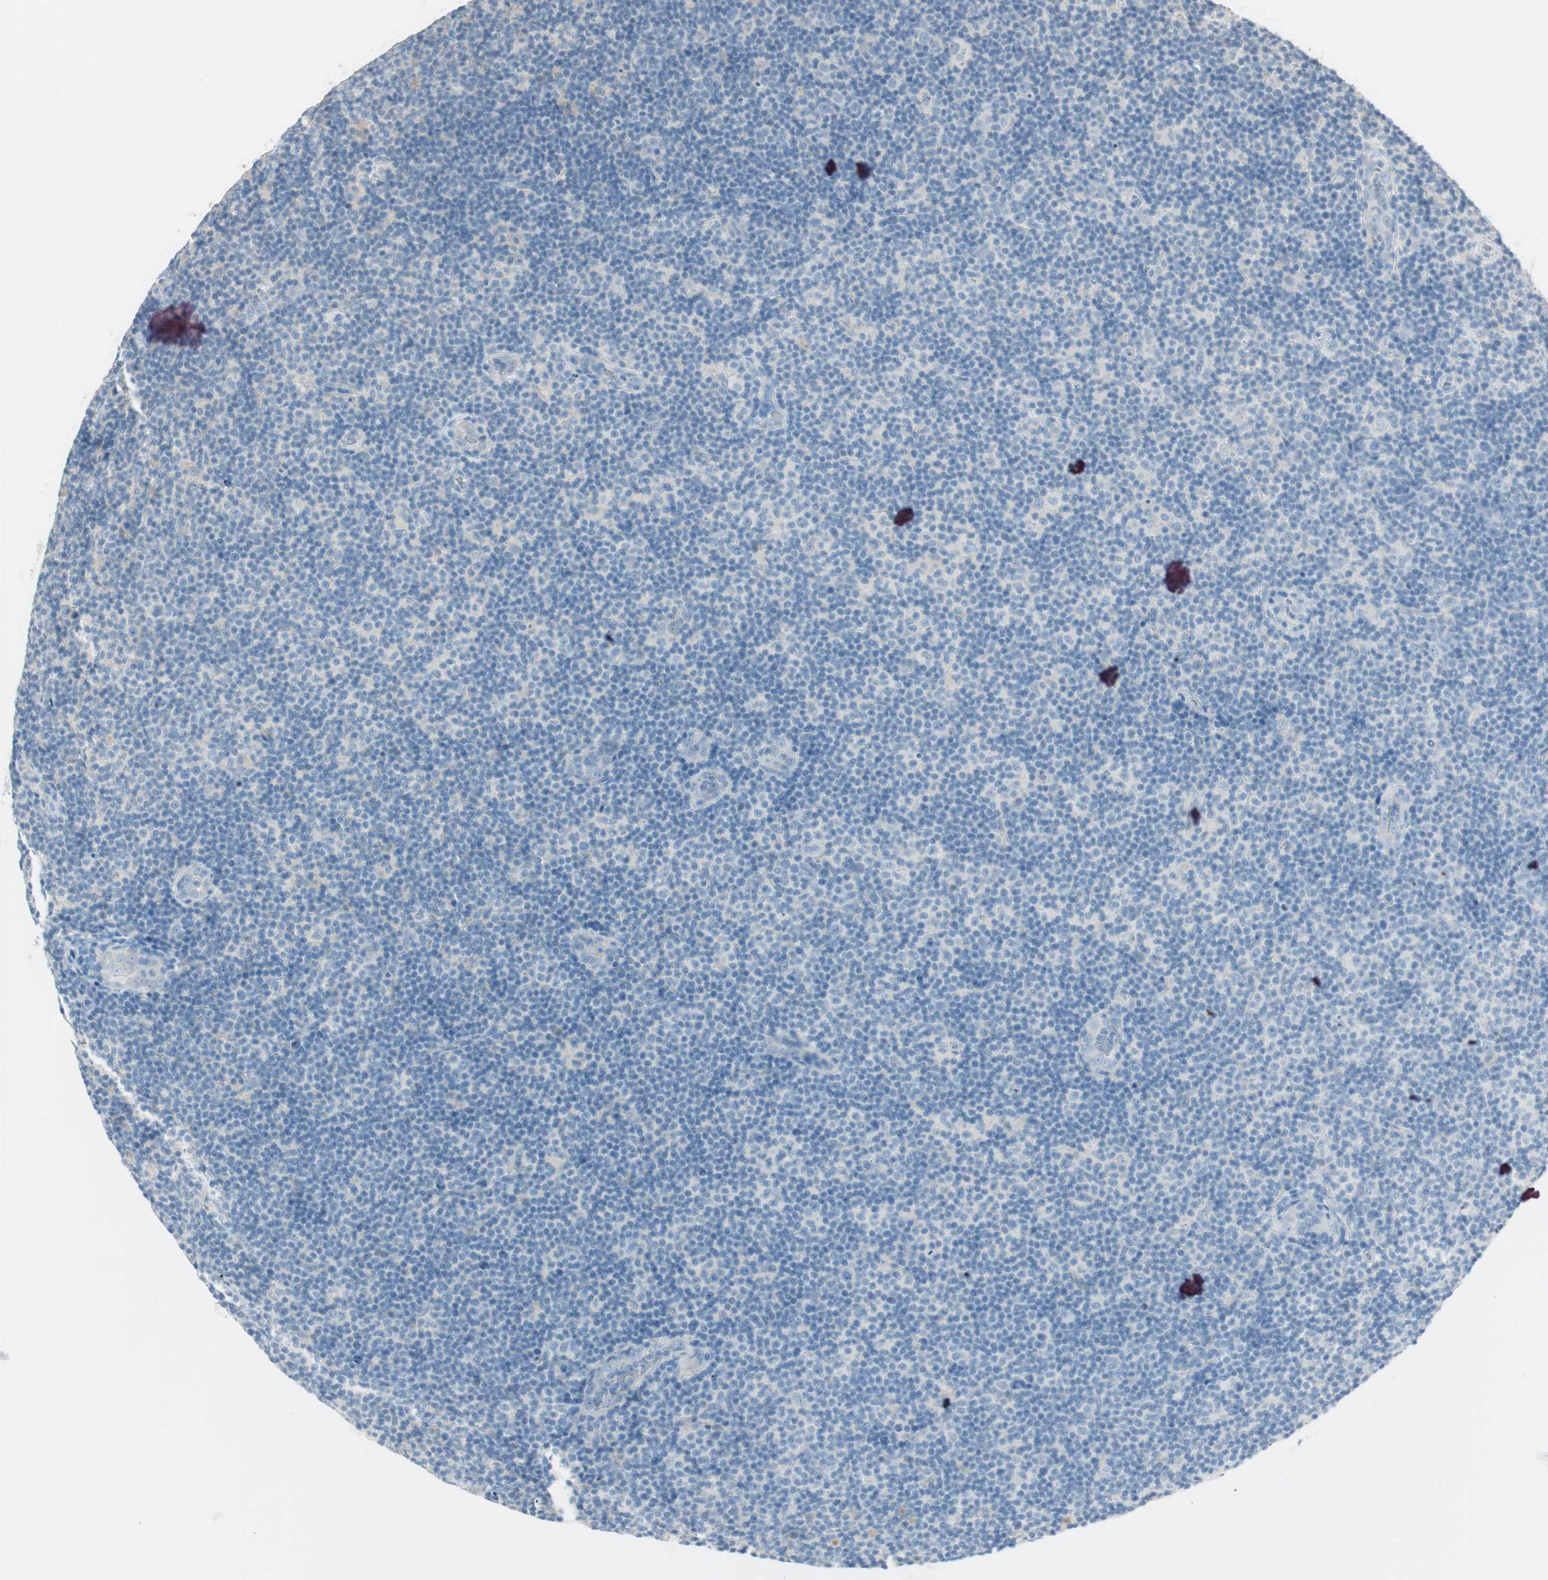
{"staining": {"intensity": "negative", "quantity": "none", "location": "none"}, "tissue": "lymphoma", "cell_type": "Tumor cells", "image_type": "cancer", "snomed": [{"axis": "morphology", "description": "Malignant lymphoma, non-Hodgkin's type, Low grade"}, {"axis": "topography", "description": "Lymph node"}], "caption": "Immunohistochemistry photomicrograph of neoplastic tissue: human malignant lymphoma, non-Hodgkin's type (low-grade) stained with DAB (3,3'-diaminobenzidine) shows no significant protein positivity in tumor cells.", "gene": "KHK", "patient": {"sex": "male", "age": 83}}